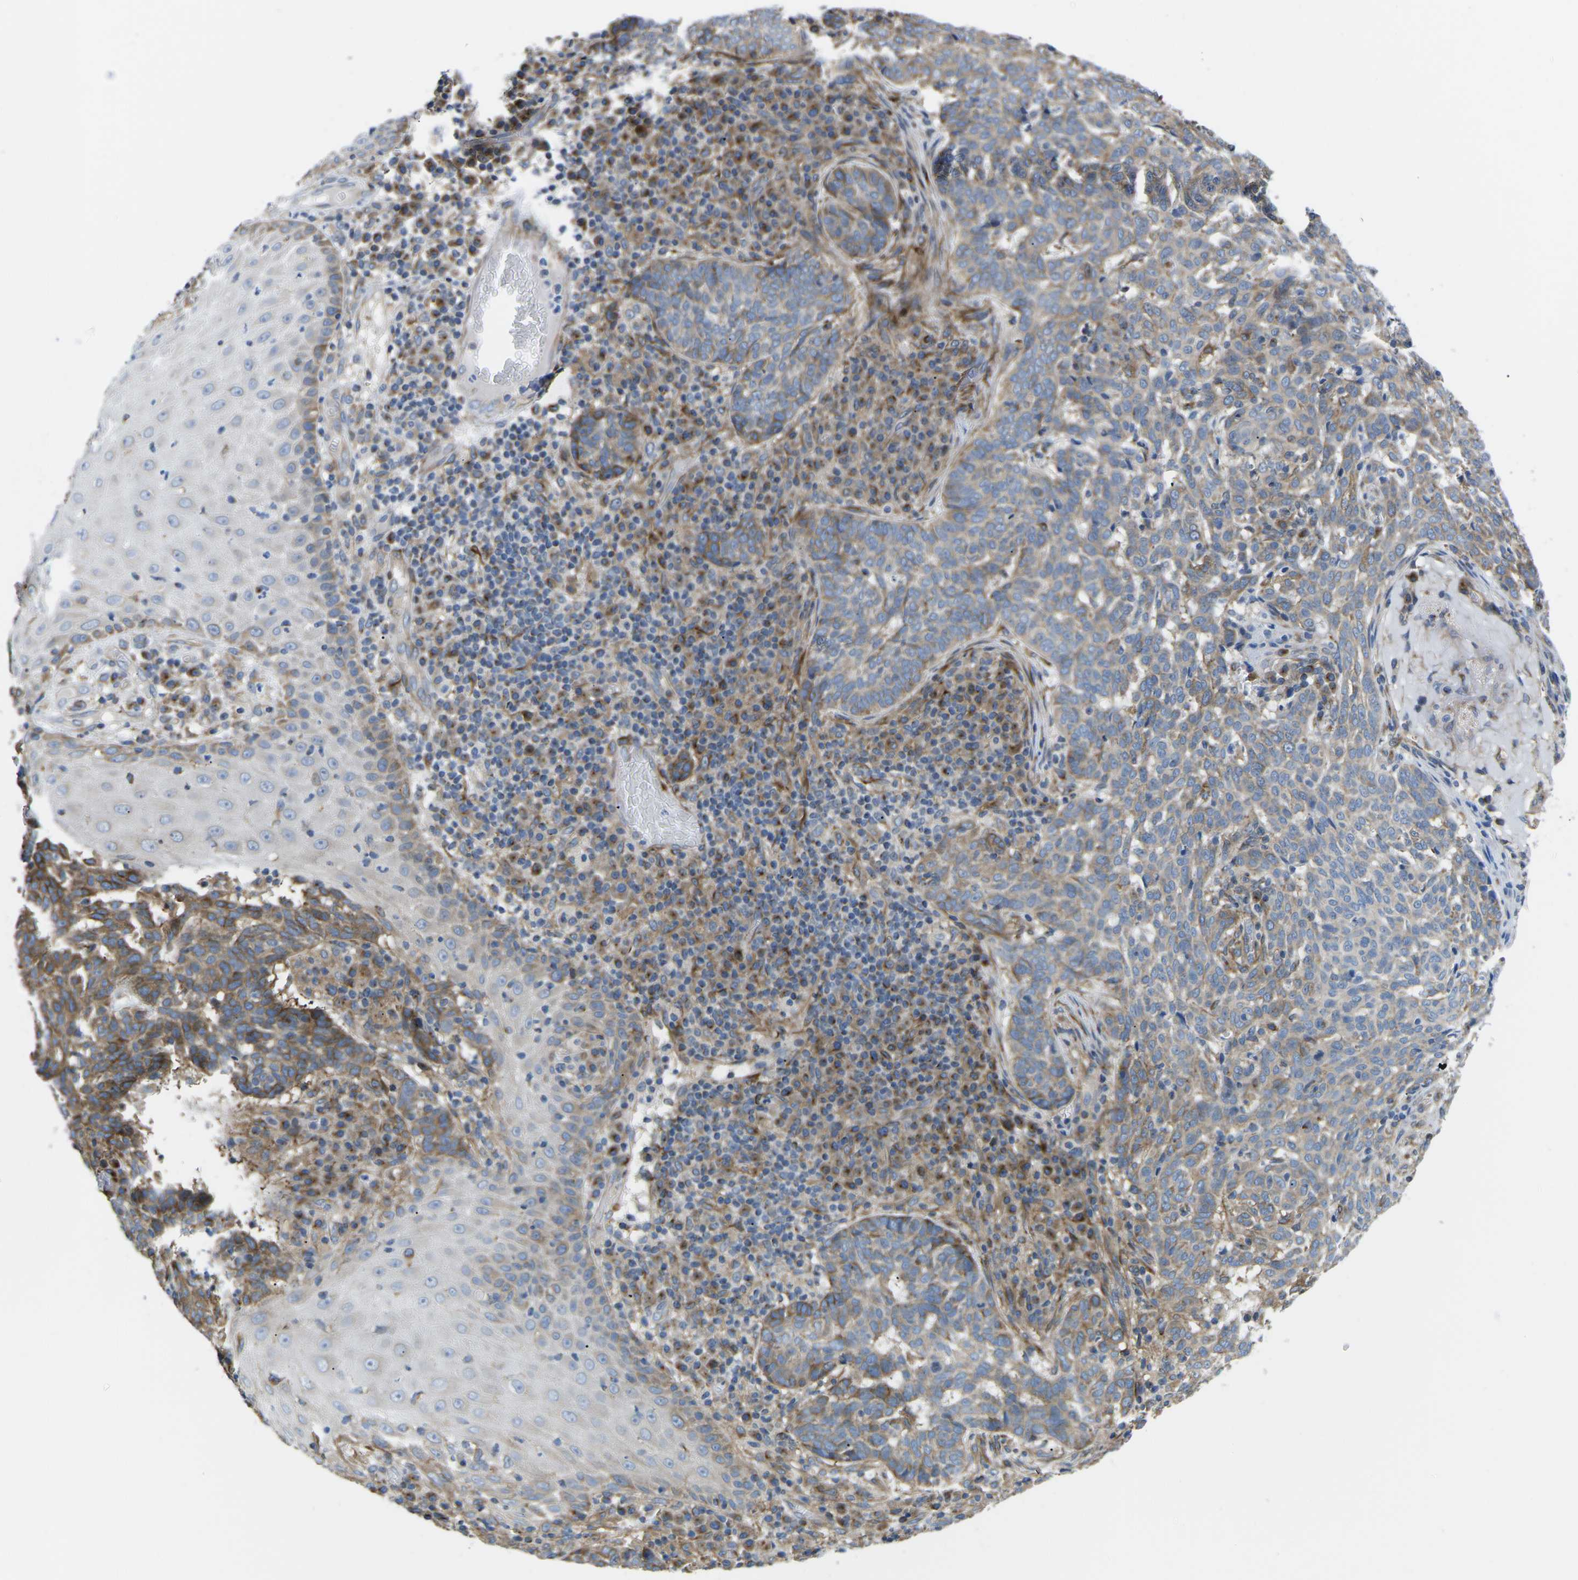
{"staining": {"intensity": "moderate", "quantity": "25%-75%", "location": "cytoplasmic/membranous"}, "tissue": "skin cancer", "cell_type": "Tumor cells", "image_type": "cancer", "snomed": [{"axis": "morphology", "description": "Basal cell carcinoma"}, {"axis": "topography", "description": "Skin"}], "caption": "Protein staining of skin cancer (basal cell carcinoma) tissue displays moderate cytoplasmic/membranous positivity in about 25%-75% of tumor cells. (IHC, brightfield microscopy, high magnification).", "gene": "TMEFF2", "patient": {"sex": "male", "age": 85}}